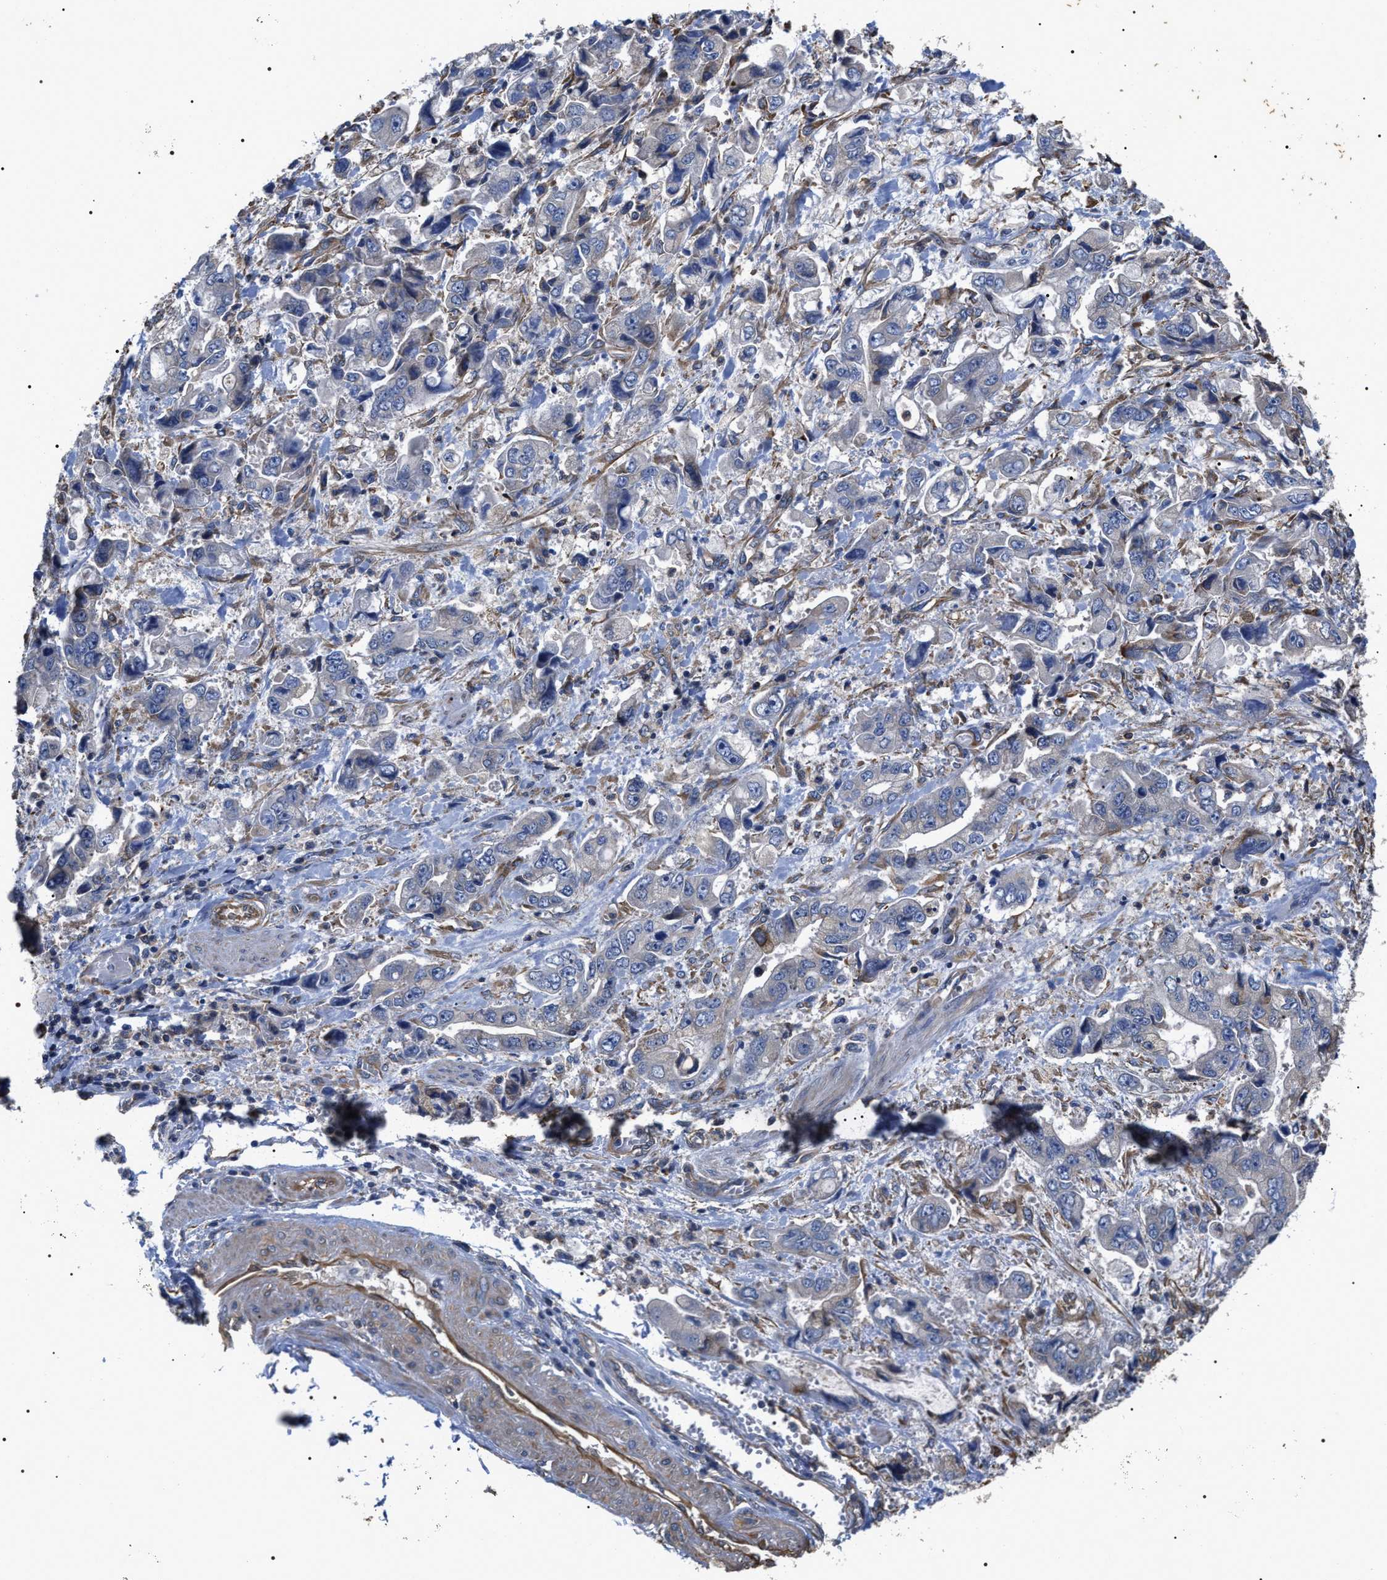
{"staining": {"intensity": "negative", "quantity": "none", "location": "none"}, "tissue": "stomach cancer", "cell_type": "Tumor cells", "image_type": "cancer", "snomed": [{"axis": "morphology", "description": "Normal tissue, NOS"}, {"axis": "morphology", "description": "Adenocarcinoma, NOS"}, {"axis": "topography", "description": "Stomach"}], "caption": "Protein analysis of stomach cancer (adenocarcinoma) exhibits no significant positivity in tumor cells.", "gene": "TSPAN33", "patient": {"sex": "male", "age": 62}}